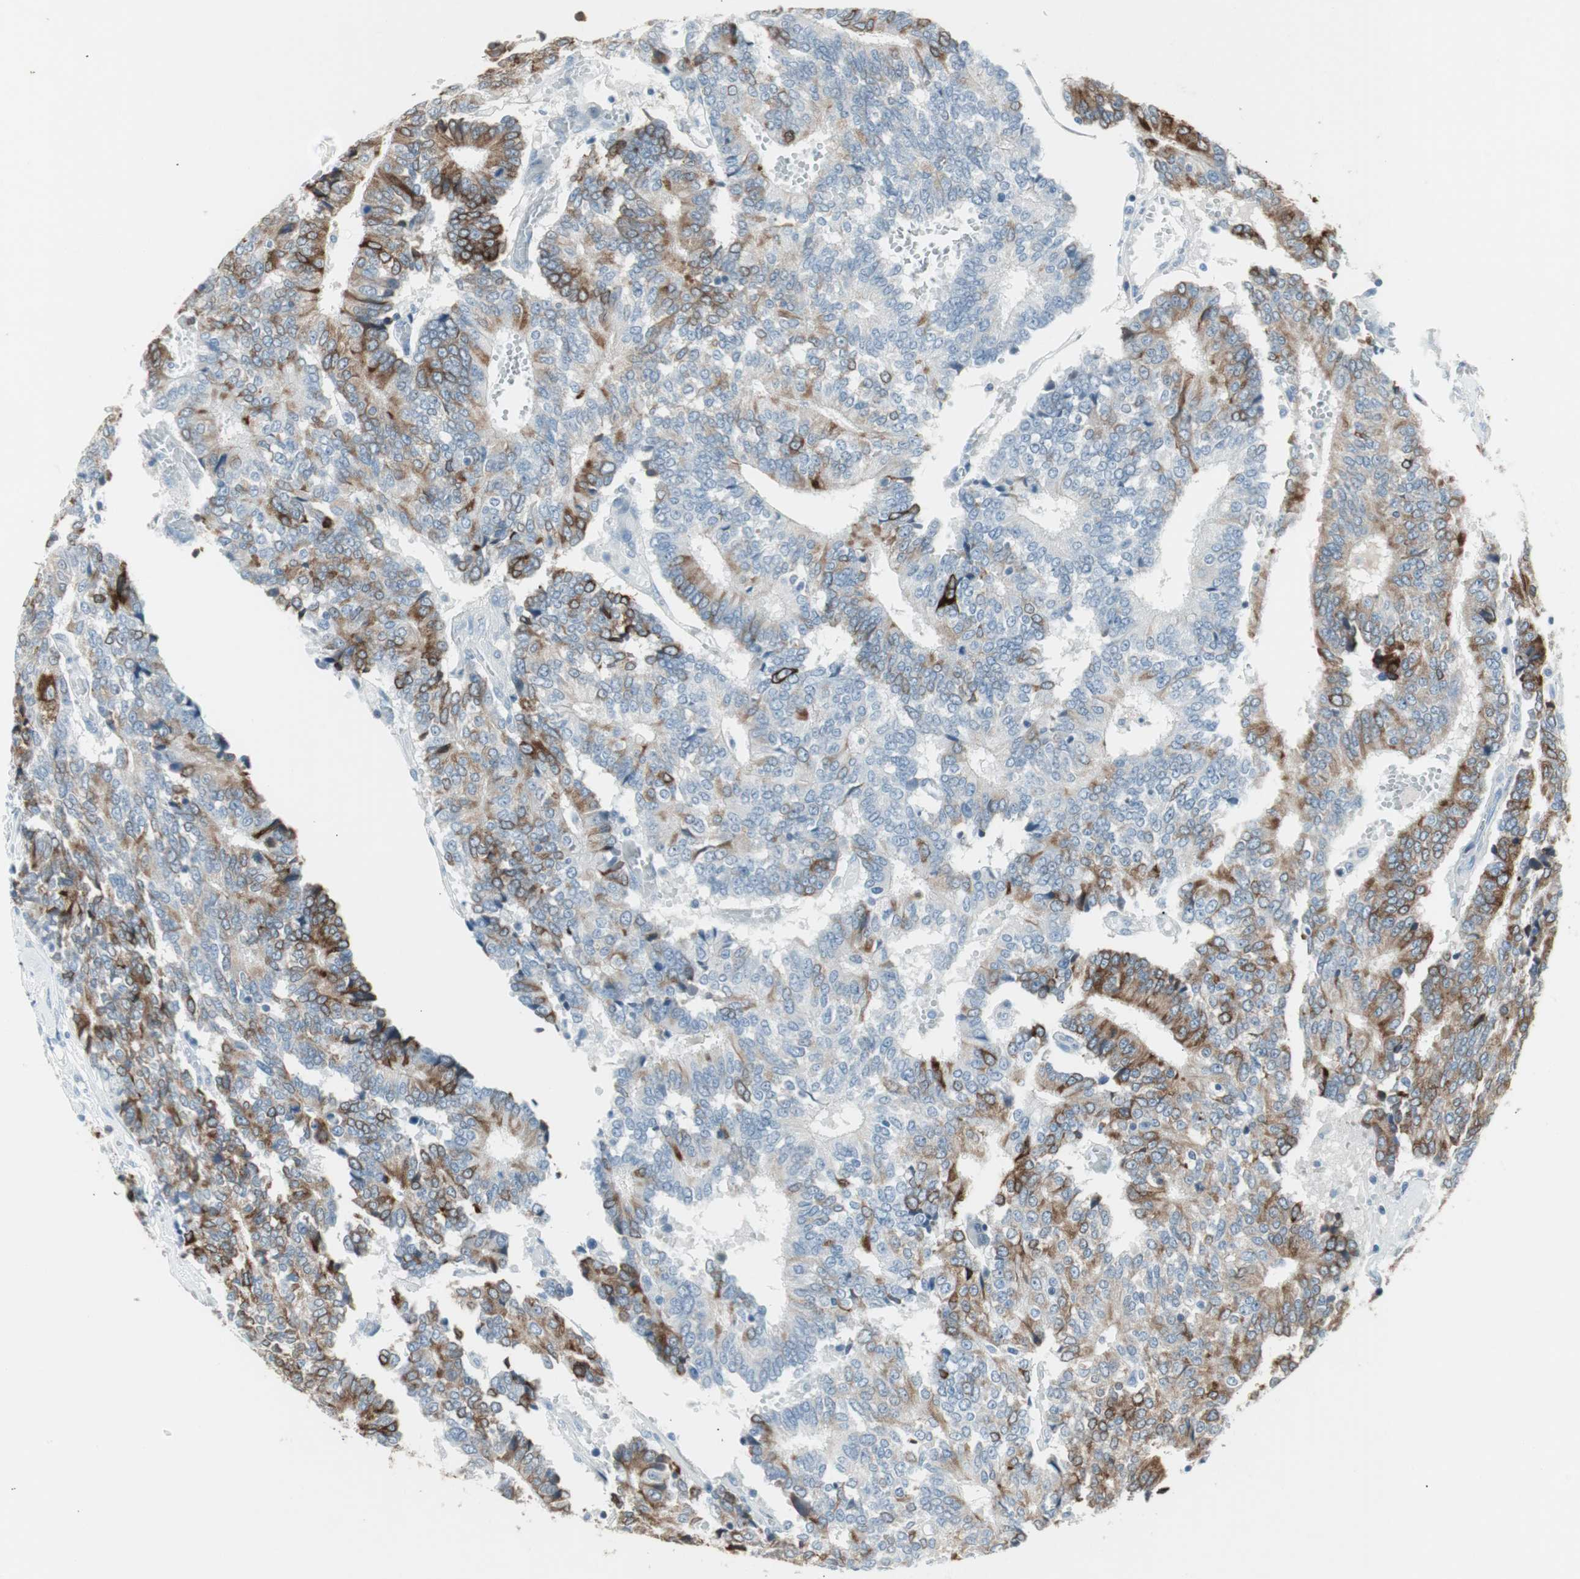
{"staining": {"intensity": "strong", "quantity": "25%-75%", "location": "cytoplasmic/membranous"}, "tissue": "prostate cancer", "cell_type": "Tumor cells", "image_type": "cancer", "snomed": [{"axis": "morphology", "description": "Adenocarcinoma, High grade"}, {"axis": "topography", "description": "Prostate"}], "caption": "Immunohistochemical staining of human adenocarcinoma (high-grade) (prostate) reveals high levels of strong cytoplasmic/membranous protein staining in approximately 25%-75% of tumor cells.", "gene": "AGR2", "patient": {"sex": "male", "age": 55}}